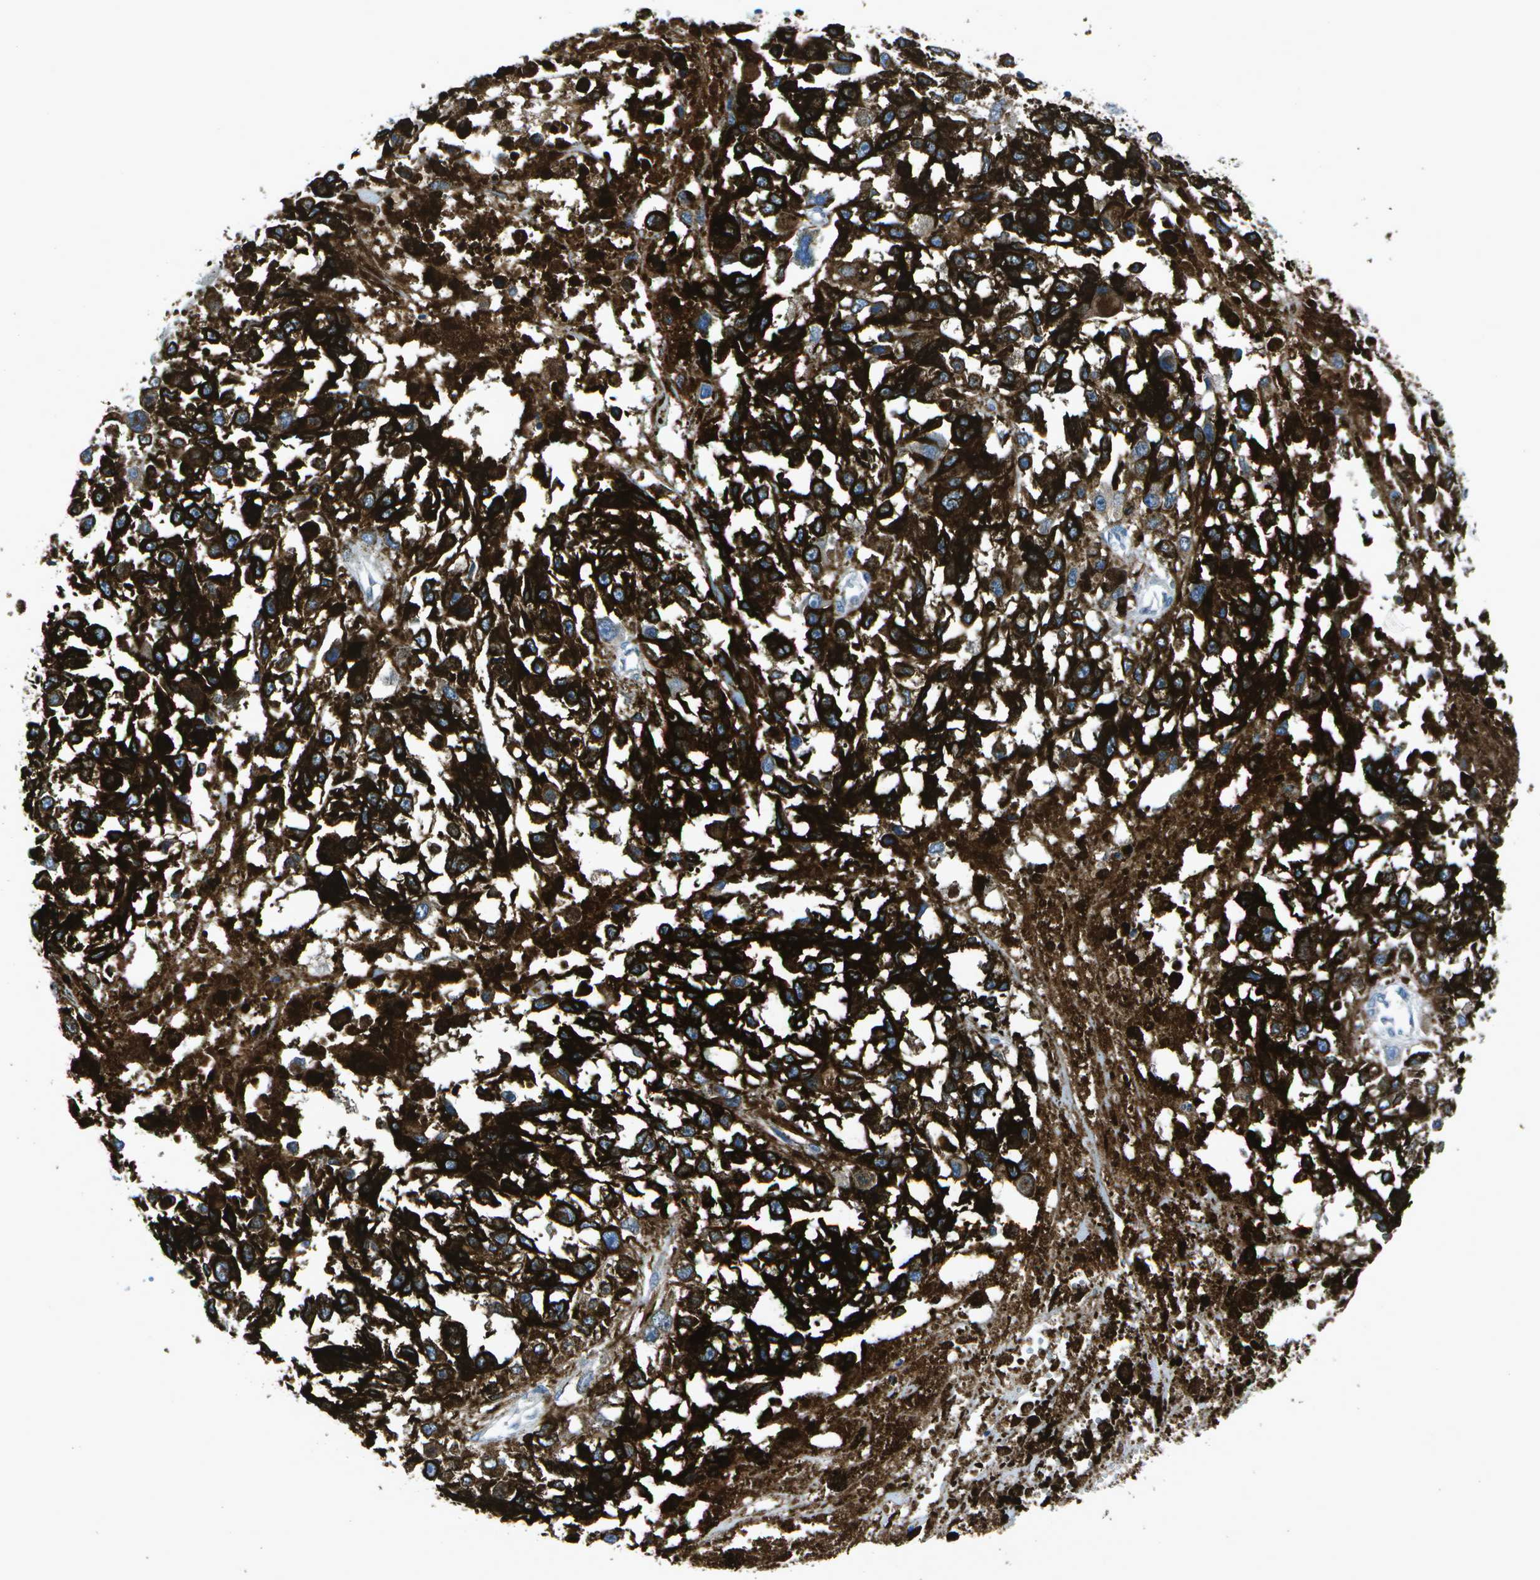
{"staining": {"intensity": "strong", "quantity": ">75%", "location": "cytoplasmic/membranous"}, "tissue": "melanoma", "cell_type": "Tumor cells", "image_type": "cancer", "snomed": [{"axis": "morphology", "description": "Malignant melanoma, Metastatic site"}, {"axis": "topography", "description": "Lymph node"}], "caption": "Immunohistochemical staining of melanoma reveals high levels of strong cytoplasmic/membranous protein expression in approximately >75% of tumor cells. Nuclei are stained in blue.", "gene": "DCT", "patient": {"sex": "male", "age": 59}}